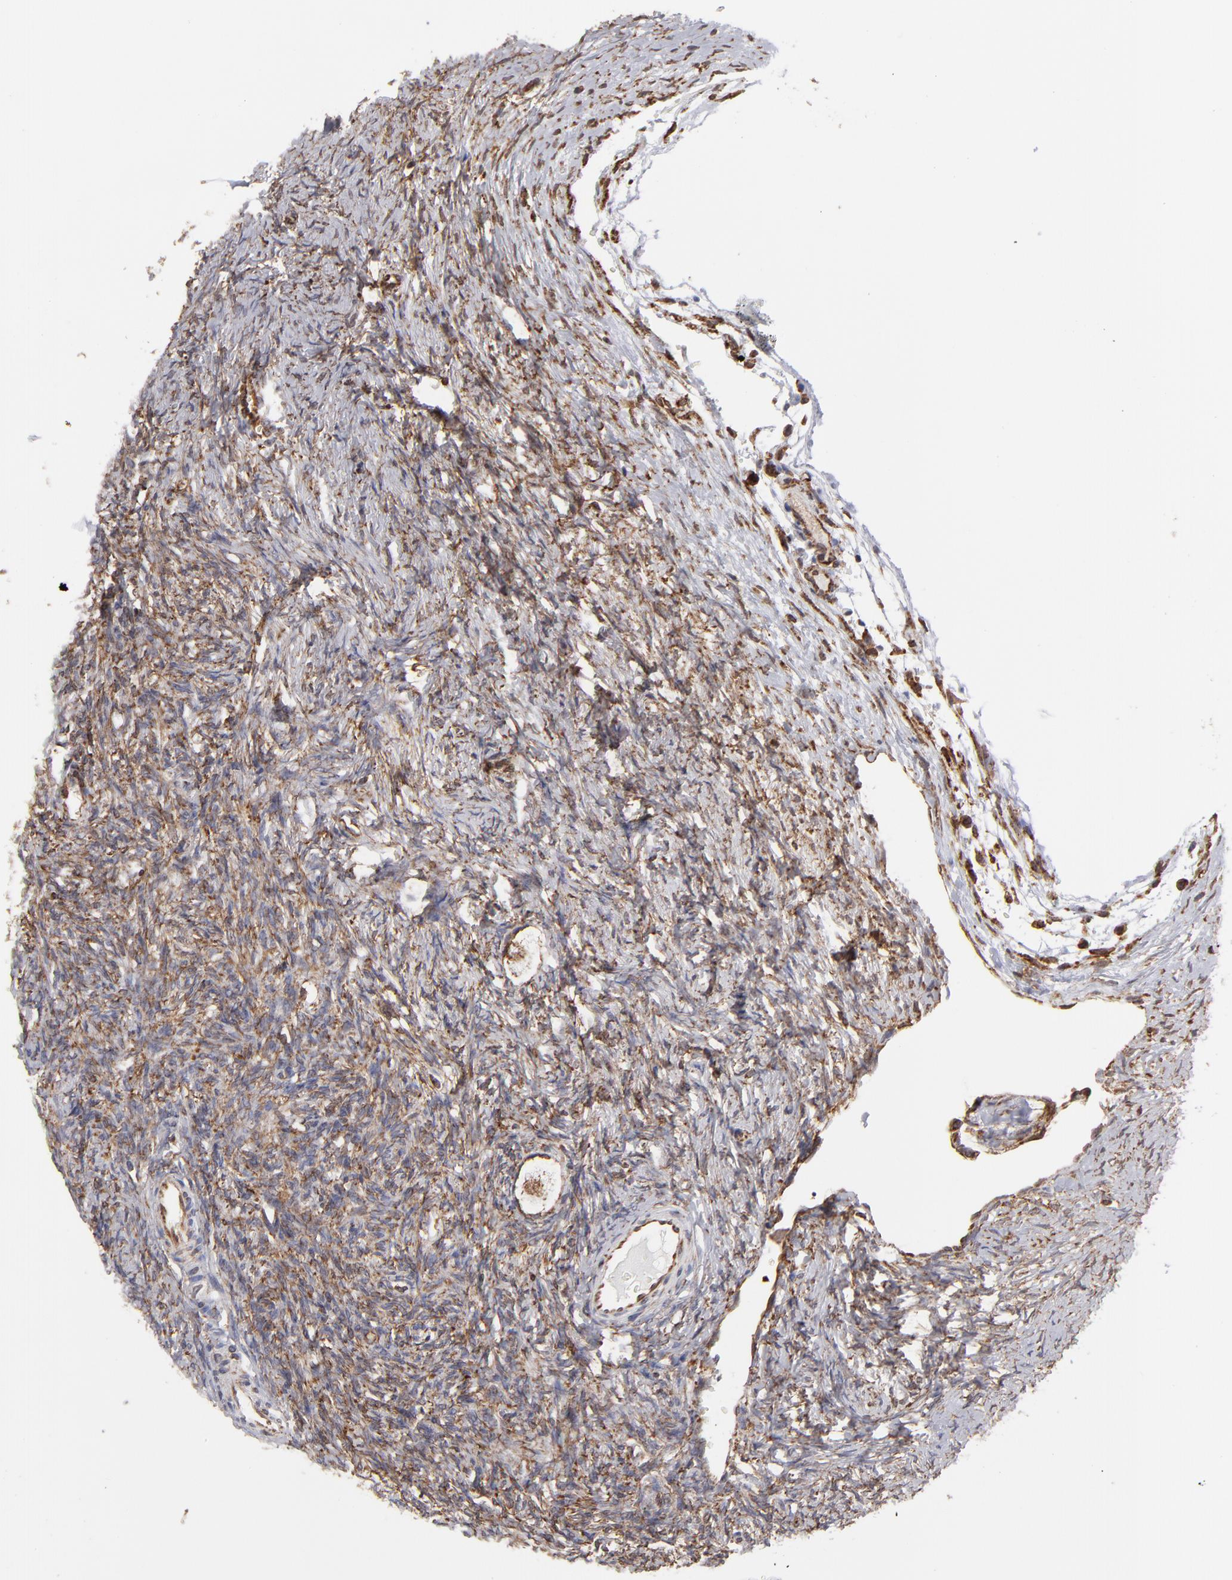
{"staining": {"intensity": "moderate", "quantity": "25%-75%", "location": "cytoplasmic/membranous"}, "tissue": "ovary", "cell_type": "Ovarian stroma cells", "image_type": "normal", "snomed": [{"axis": "morphology", "description": "Normal tissue, NOS"}, {"axis": "topography", "description": "Ovary"}], "caption": "Immunohistochemical staining of benign ovary displays moderate cytoplasmic/membranous protein expression in approximately 25%-75% of ovarian stroma cells.", "gene": "KTN1", "patient": {"sex": "female", "age": 32}}